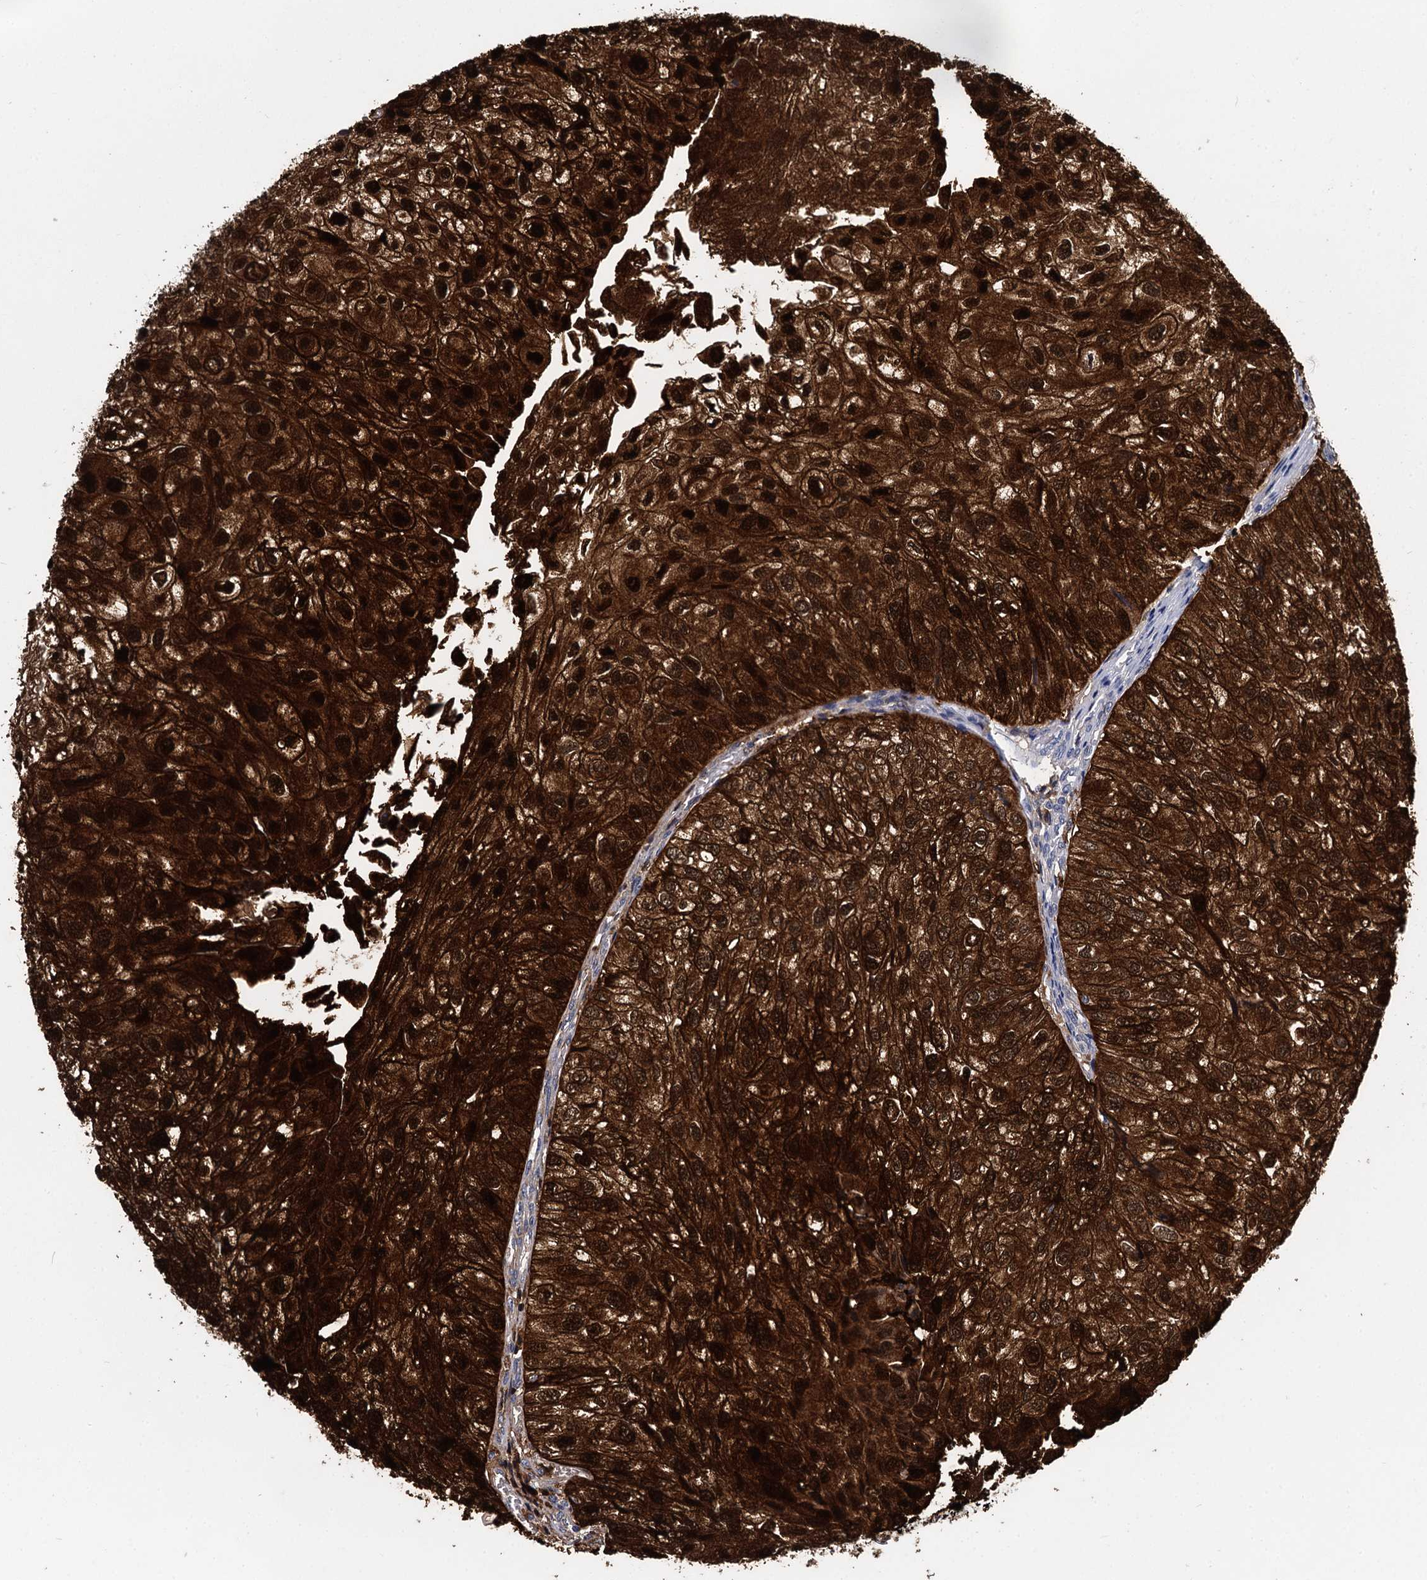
{"staining": {"intensity": "strong", "quantity": ">75%", "location": "cytoplasmic/membranous,nuclear"}, "tissue": "urothelial cancer", "cell_type": "Tumor cells", "image_type": "cancer", "snomed": [{"axis": "morphology", "description": "Urothelial carcinoma, Low grade"}, {"axis": "topography", "description": "Urinary bladder"}], "caption": "A micrograph of human urothelial carcinoma (low-grade) stained for a protein displays strong cytoplasmic/membranous and nuclear brown staining in tumor cells.", "gene": "GSTM3", "patient": {"sex": "female", "age": 89}}